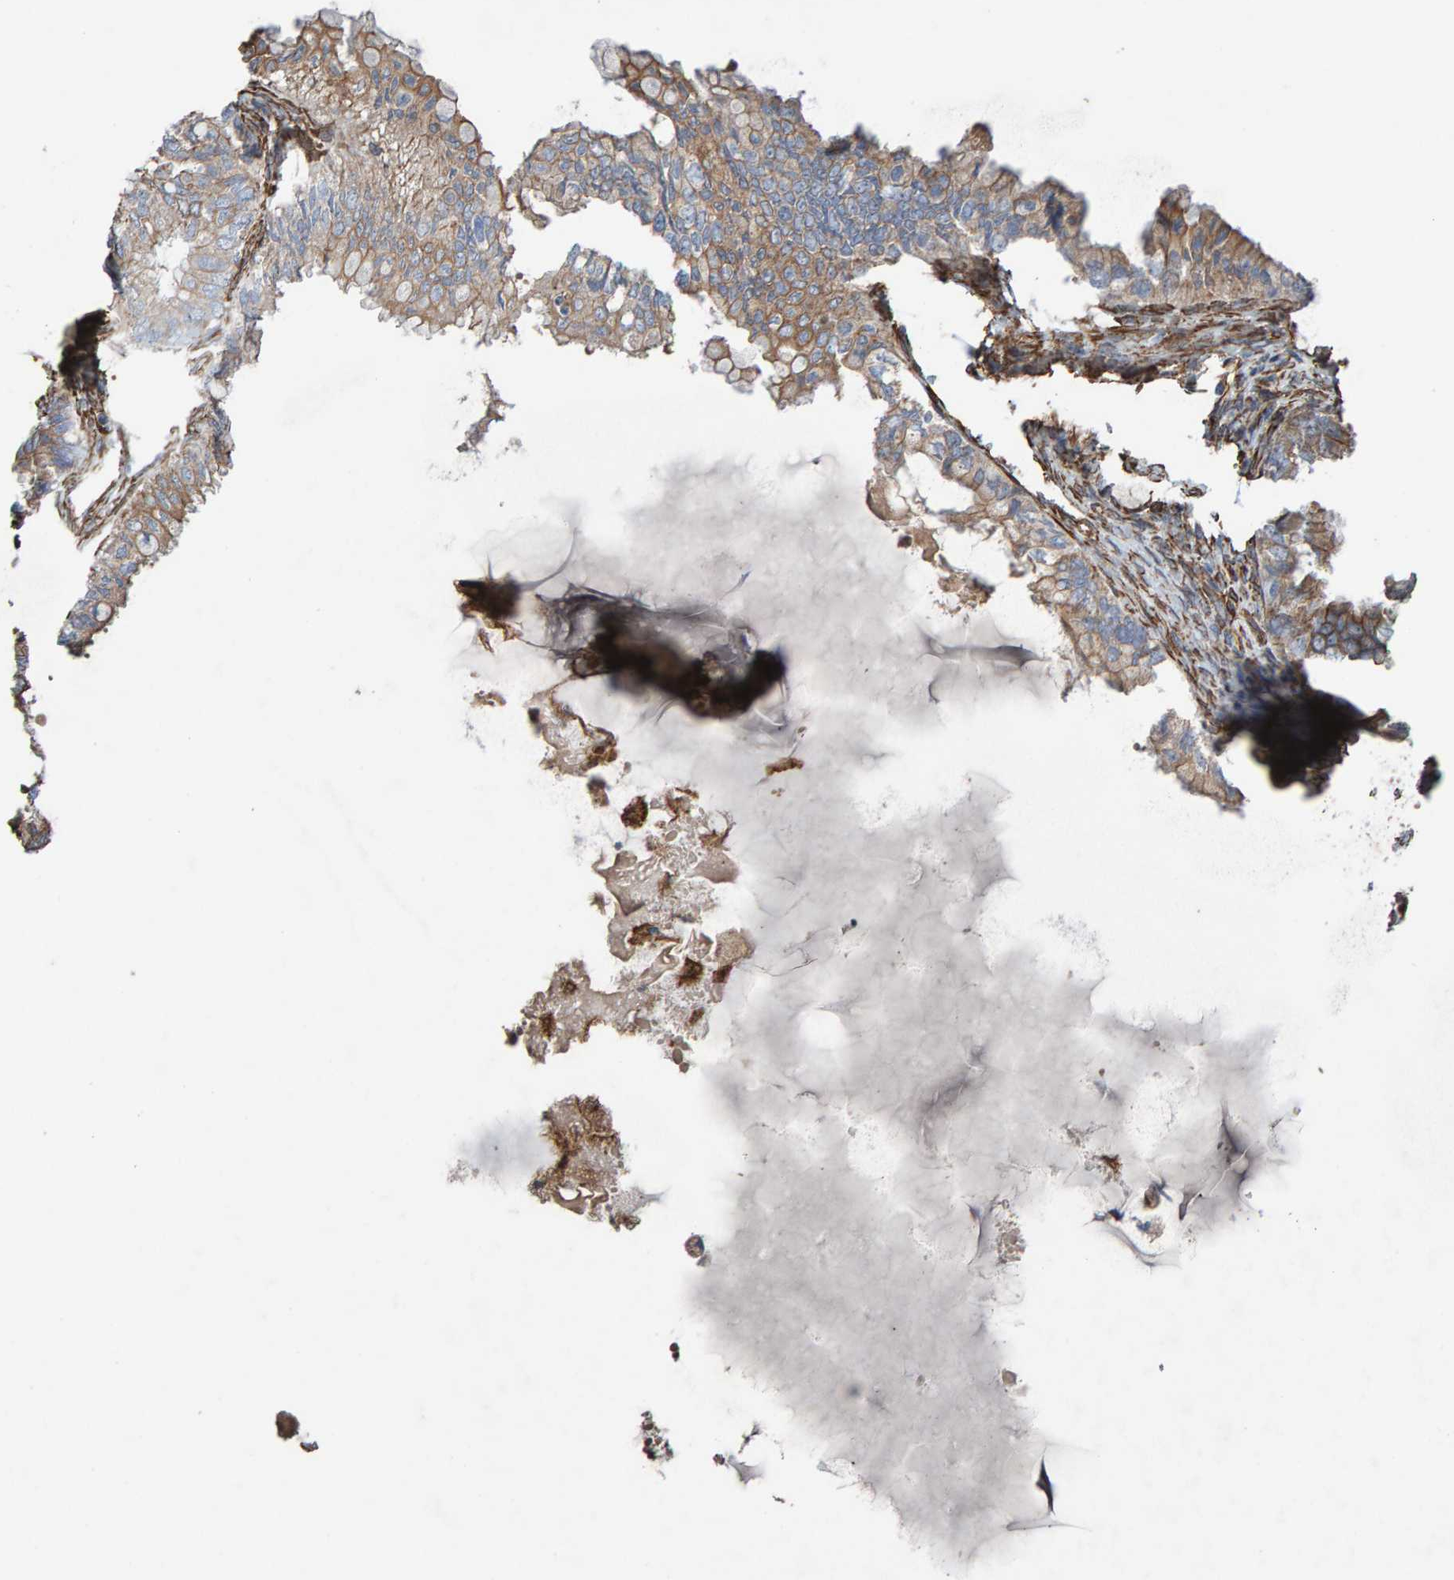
{"staining": {"intensity": "weak", "quantity": ">75%", "location": "cytoplasmic/membranous"}, "tissue": "ovarian cancer", "cell_type": "Tumor cells", "image_type": "cancer", "snomed": [{"axis": "morphology", "description": "Cystadenocarcinoma, mucinous, NOS"}, {"axis": "topography", "description": "Ovary"}], "caption": "Brown immunohistochemical staining in ovarian mucinous cystadenocarcinoma displays weak cytoplasmic/membranous positivity in about >75% of tumor cells. Using DAB (brown) and hematoxylin (blue) stains, captured at high magnification using brightfield microscopy.", "gene": "ZNF347", "patient": {"sex": "female", "age": 80}}